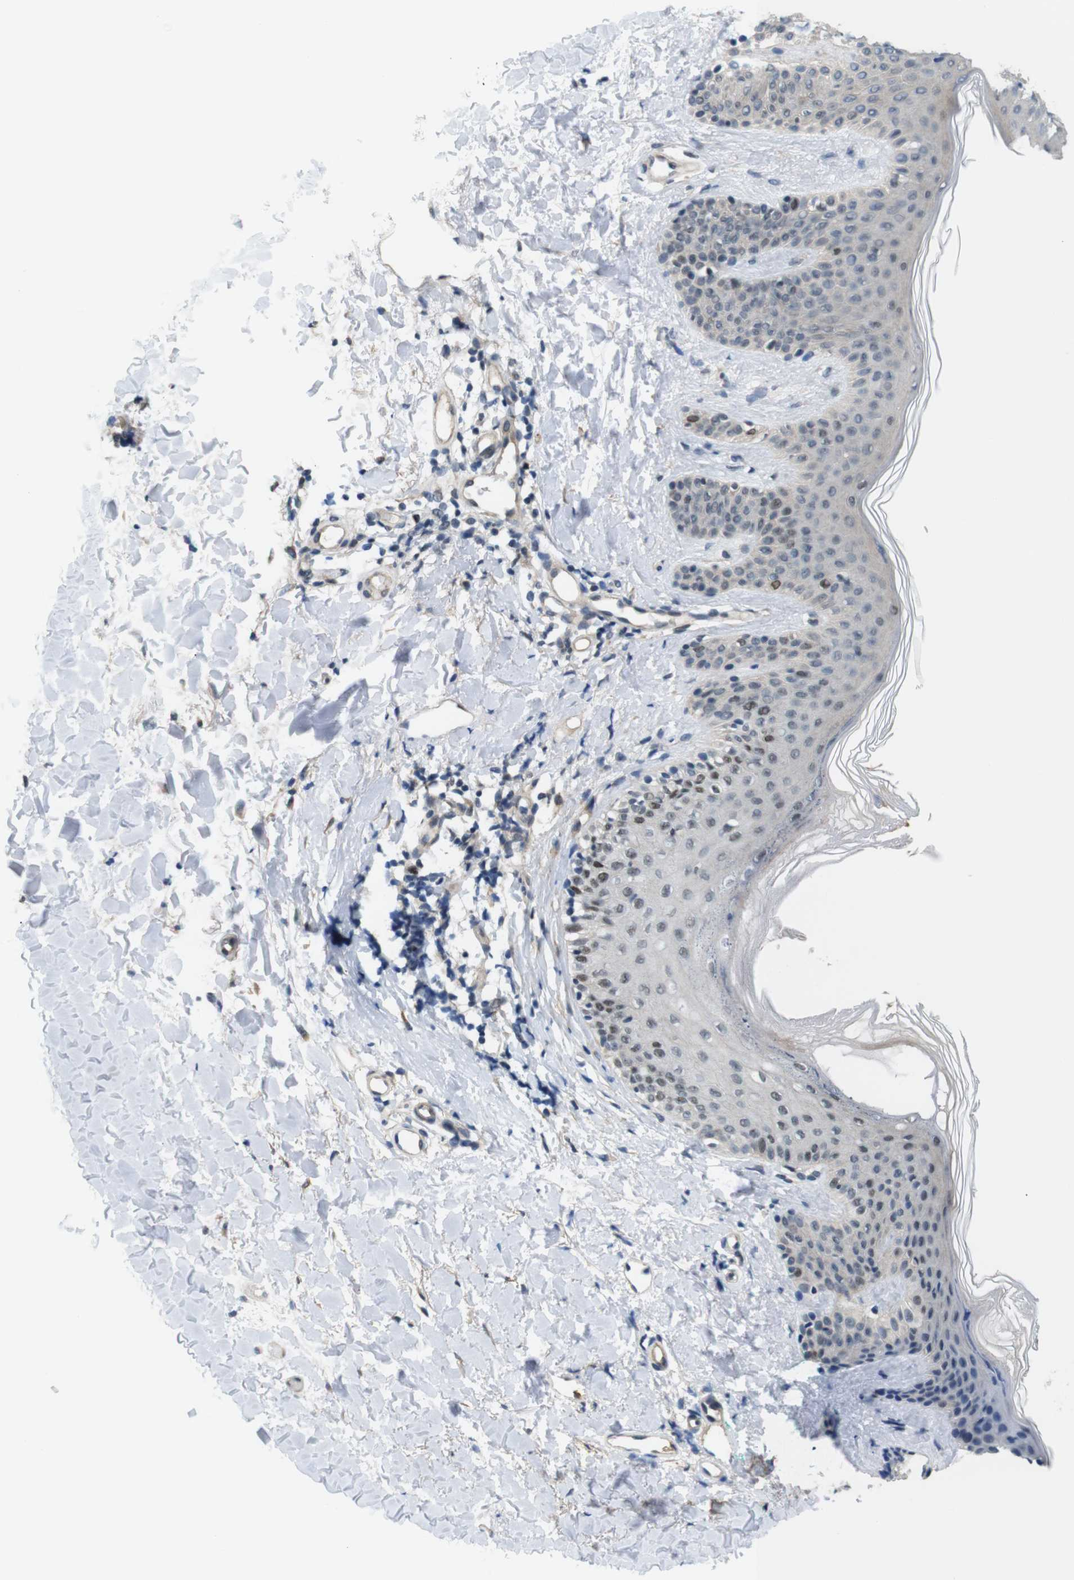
{"staining": {"intensity": "moderate", "quantity": "<25%", "location": "cytoplasmic/membranous"}, "tissue": "skin", "cell_type": "Fibroblasts", "image_type": "normal", "snomed": [{"axis": "morphology", "description": "Normal tissue, NOS"}, {"axis": "topography", "description": "Skin"}], "caption": "Protein staining reveals moderate cytoplasmic/membranous positivity in about <25% of fibroblasts in normal skin.", "gene": "SMCO2", "patient": {"sex": "male", "age": 16}}